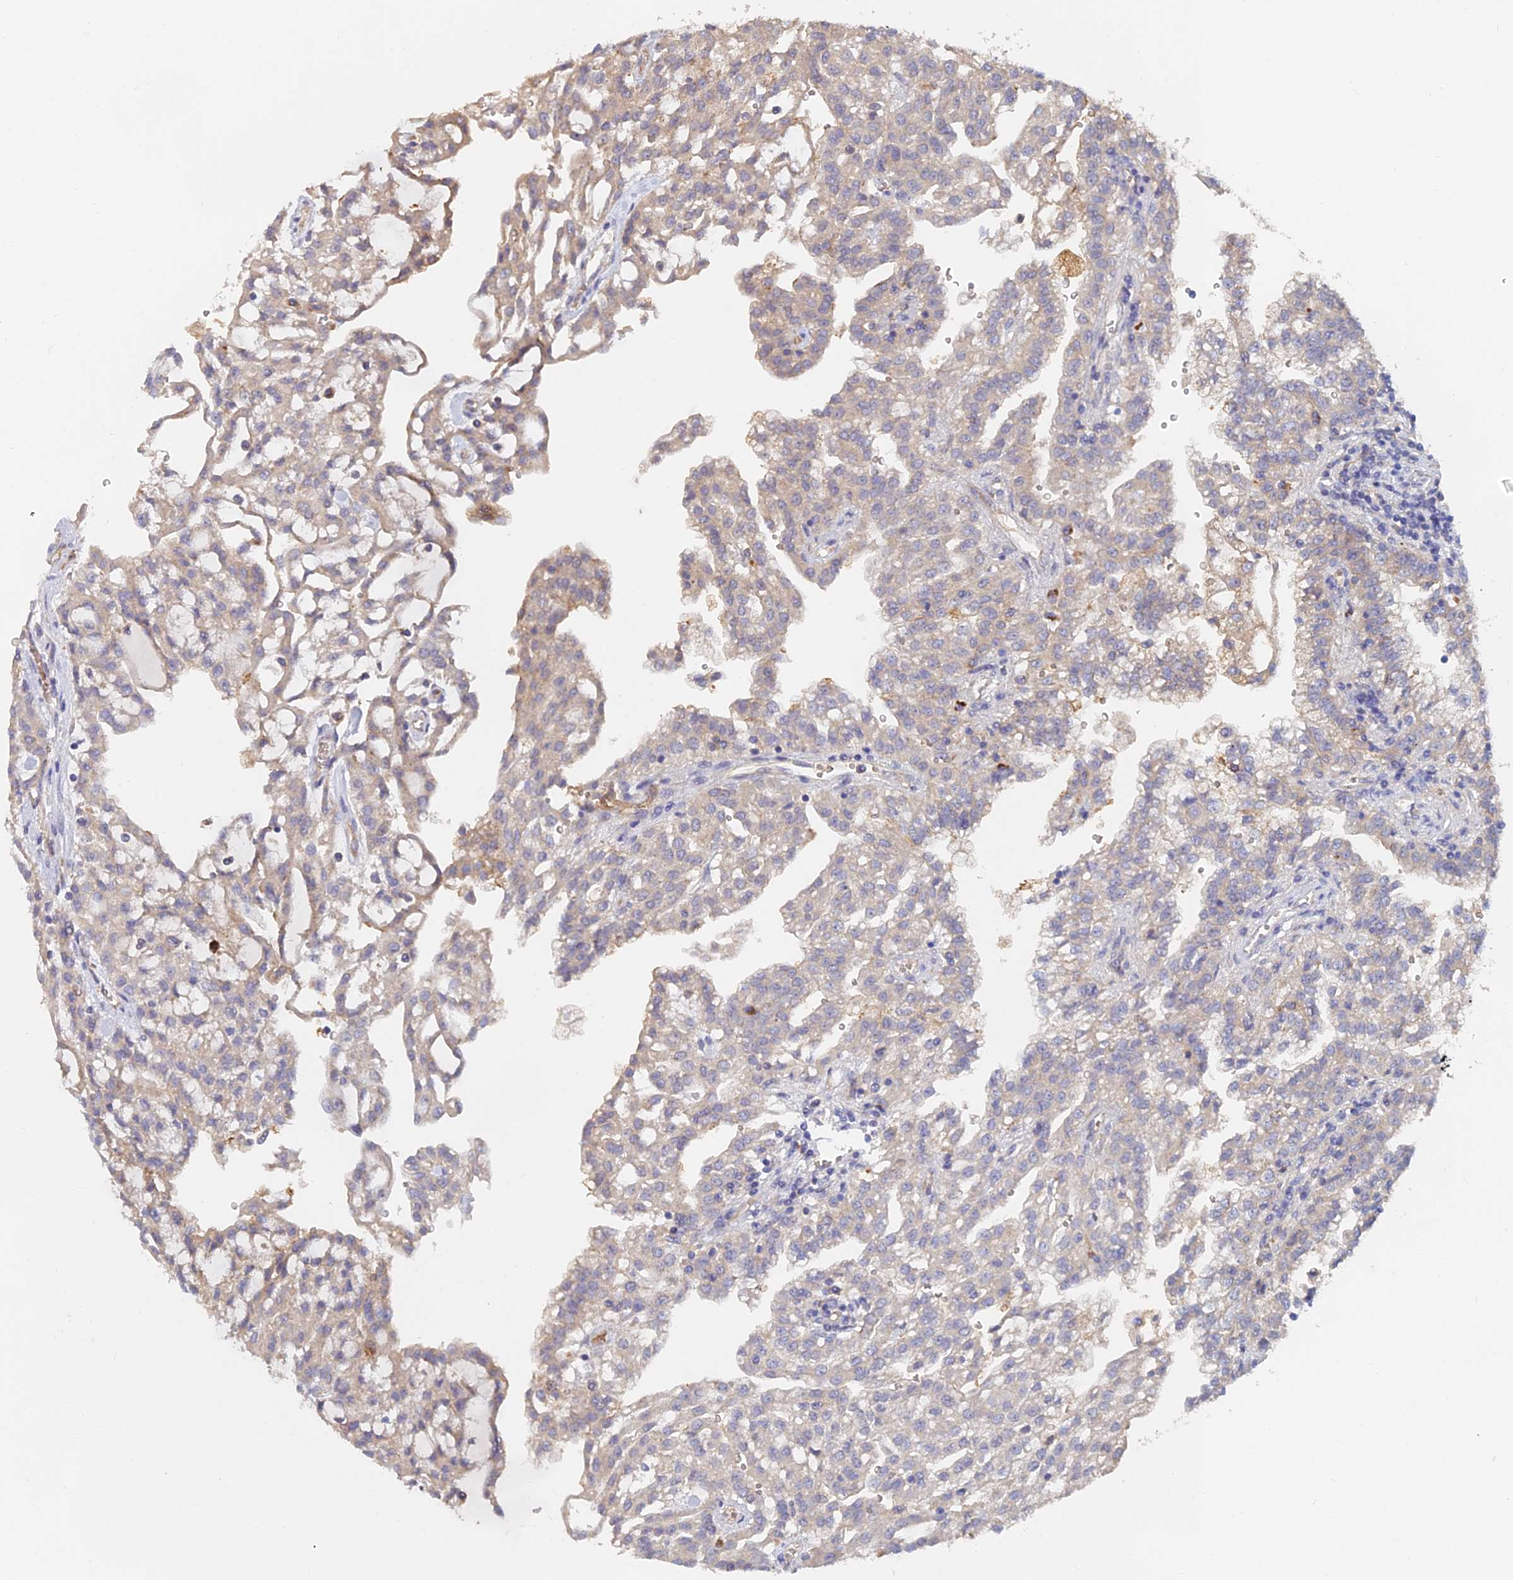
{"staining": {"intensity": "weak", "quantity": "25%-75%", "location": "cytoplasmic/membranous"}, "tissue": "renal cancer", "cell_type": "Tumor cells", "image_type": "cancer", "snomed": [{"axis": "morphology", "description": "Adenocarcinoma, NOS"}, {"axis": "topography", "description": "Kidney"}], "caption": "Approximately 25%-75% of tumor cells in renal cancer demonstrate weak cytoplasmic/membranous protein staining as visualized by brown immunohistochemical staining.", "gene": "ARRDC1", "patient": {"sex": "male", "age": 63}}